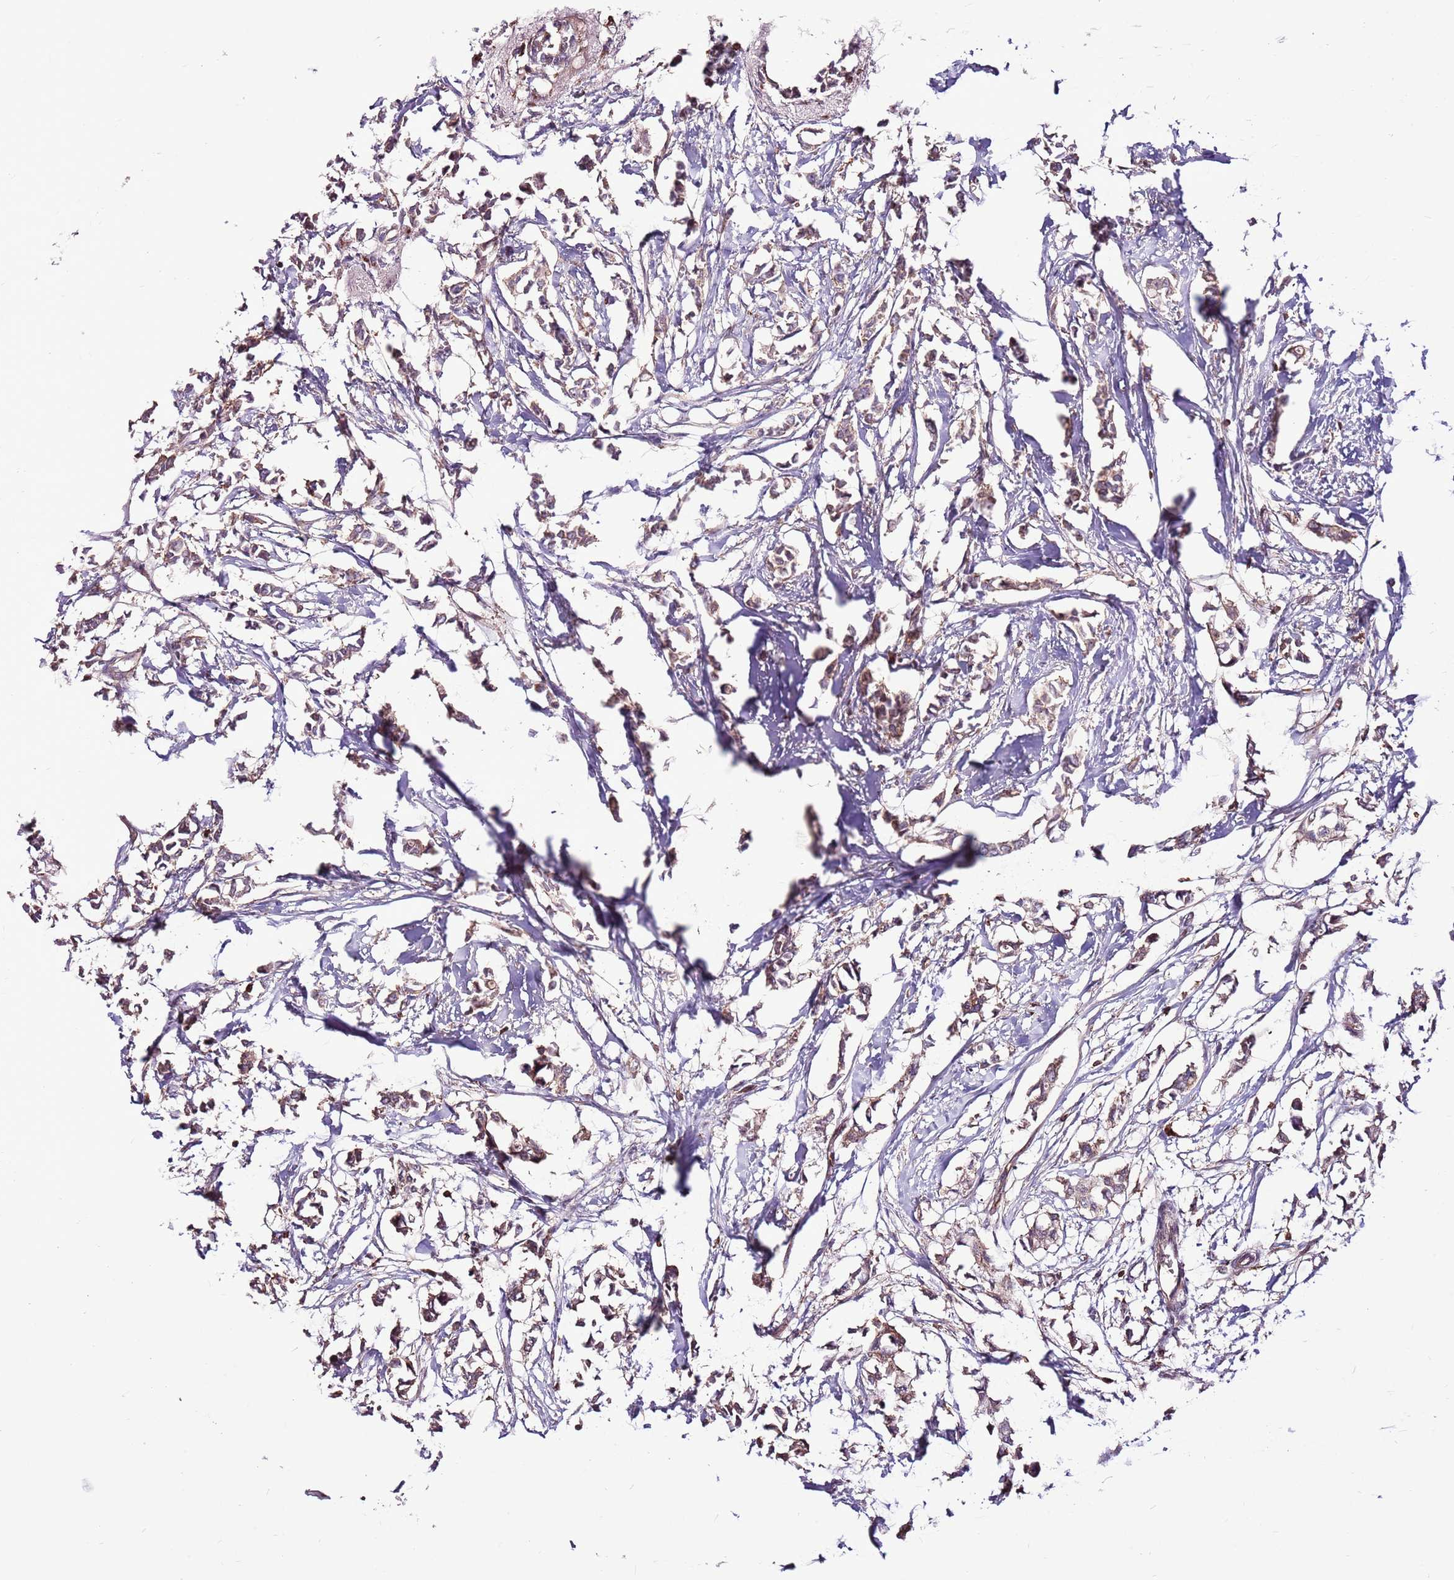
{"staining": {"intensity": "weak", "quantity": ">75%", "location": "cytoplasmic/membranous"}, "tissue": "breast cancer", "cell_type": "Tumor cells", "image_type": "cancer", "snomed": [{"axis": "morphology", "description": "Duct carcinoma"}, {"axis": "topography", "description": "Breast"}], "caption": "A high-resolution micrograph shows immunohistochemistry staining of breast cancer, which displays weak cytoplasmic/membranous expression in approximately >75% of tumor cells.", "gene": "ZSWIM1", "patient": {"sex": "female", "age": 41}}